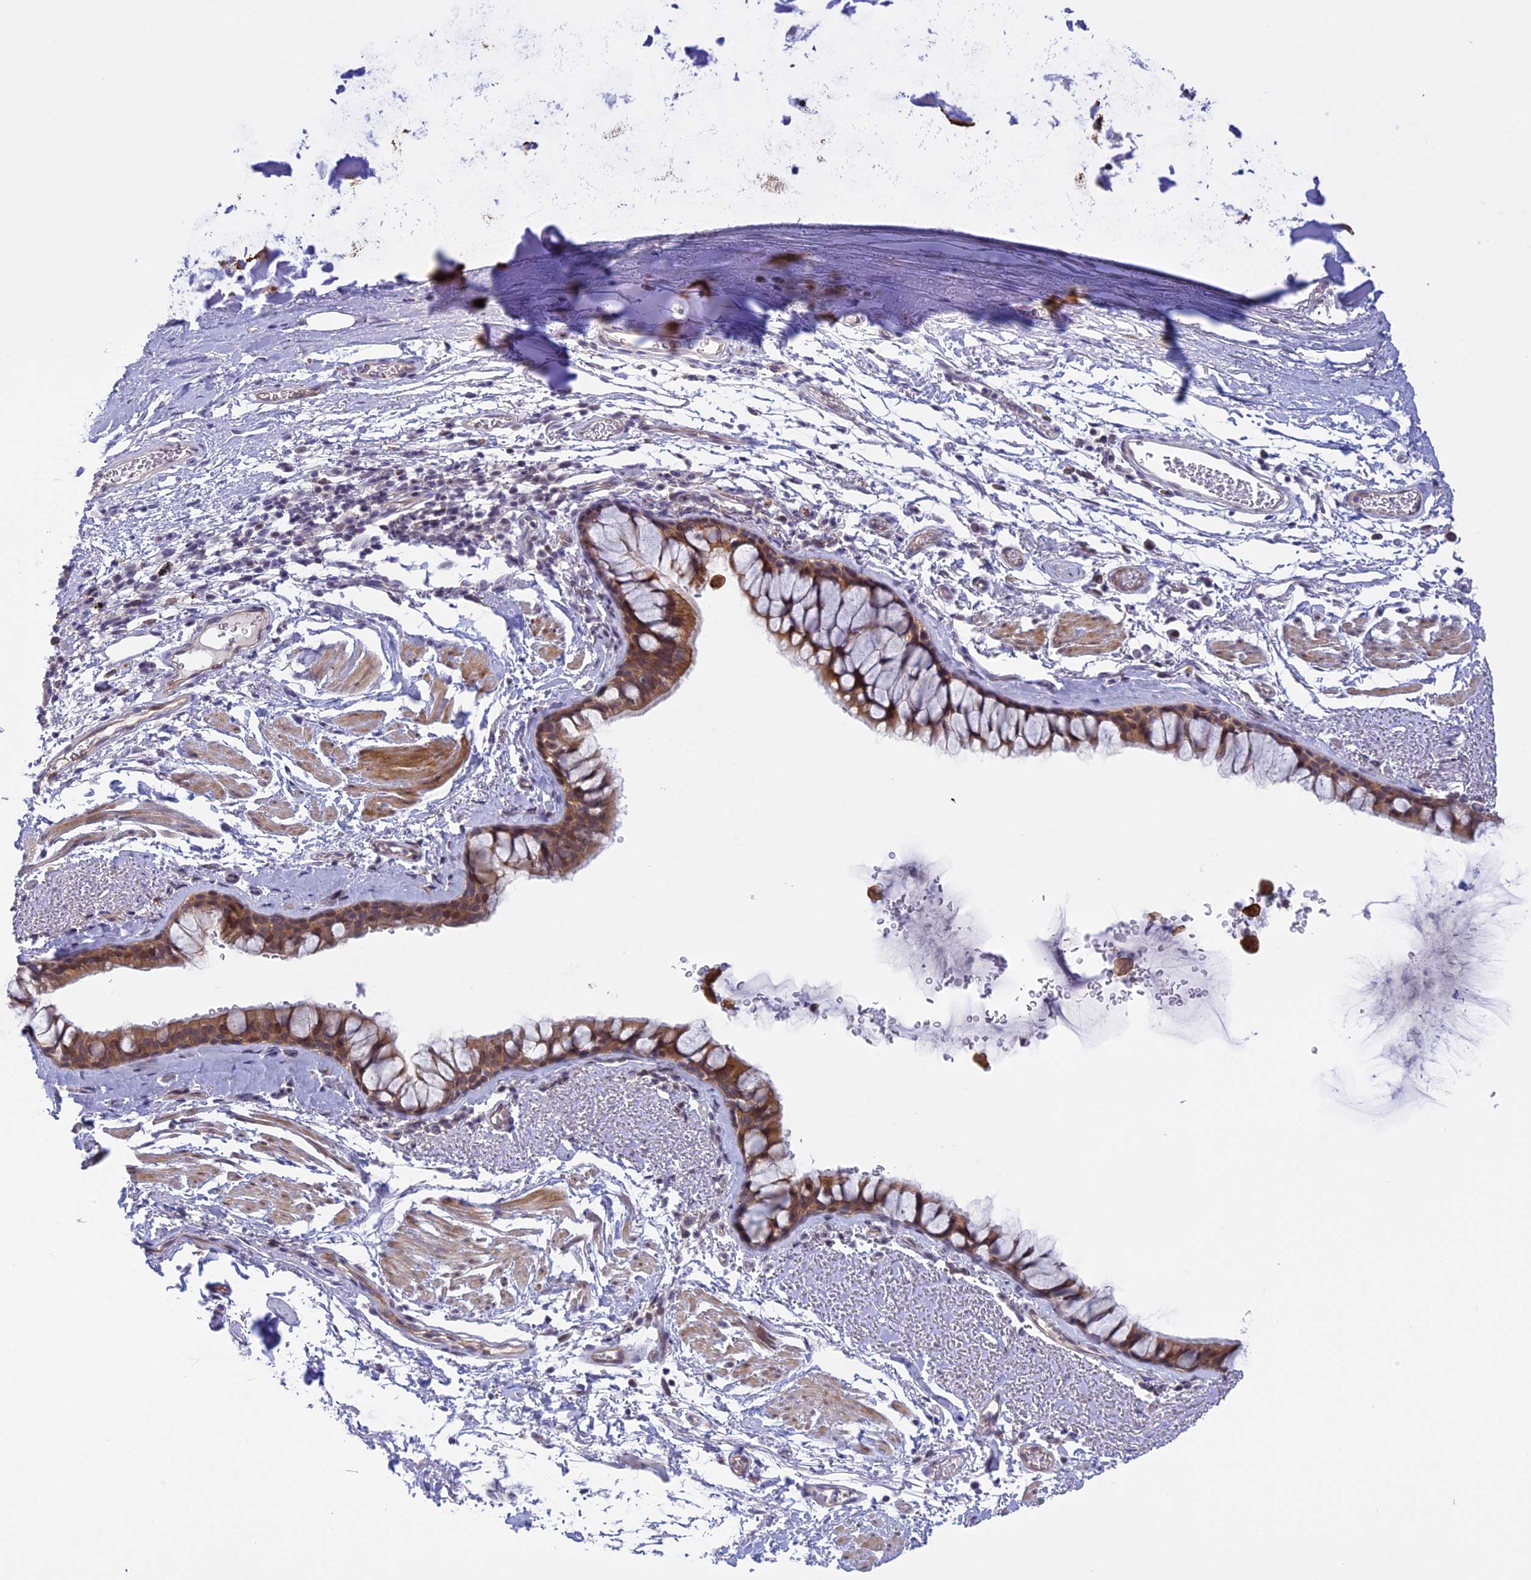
{"staining": {"intensity": "moderate", "quantity": ">75%", "location": "cytoplasmic/membranous"}, "tissue": "bronchus", "cell_type": "Respiratory epithelial cells", "image_type": "normal", "snomed": [{"axis": "morphology", "description": "Normal tissue, NOS"}, {"axis": "topography", "description": "Bronchus"}], "caption": "This photomicrograph shows normal bronchus stained with immunohistochemistry to label a protein in brown. The cytoplasmic/membranous of respiratory epithelial cells show moderate positivity for the protein. Nuclei are counter-stained blue.", "gene": "CORO2A", "patient": {"sex": "male", "age": 65}}